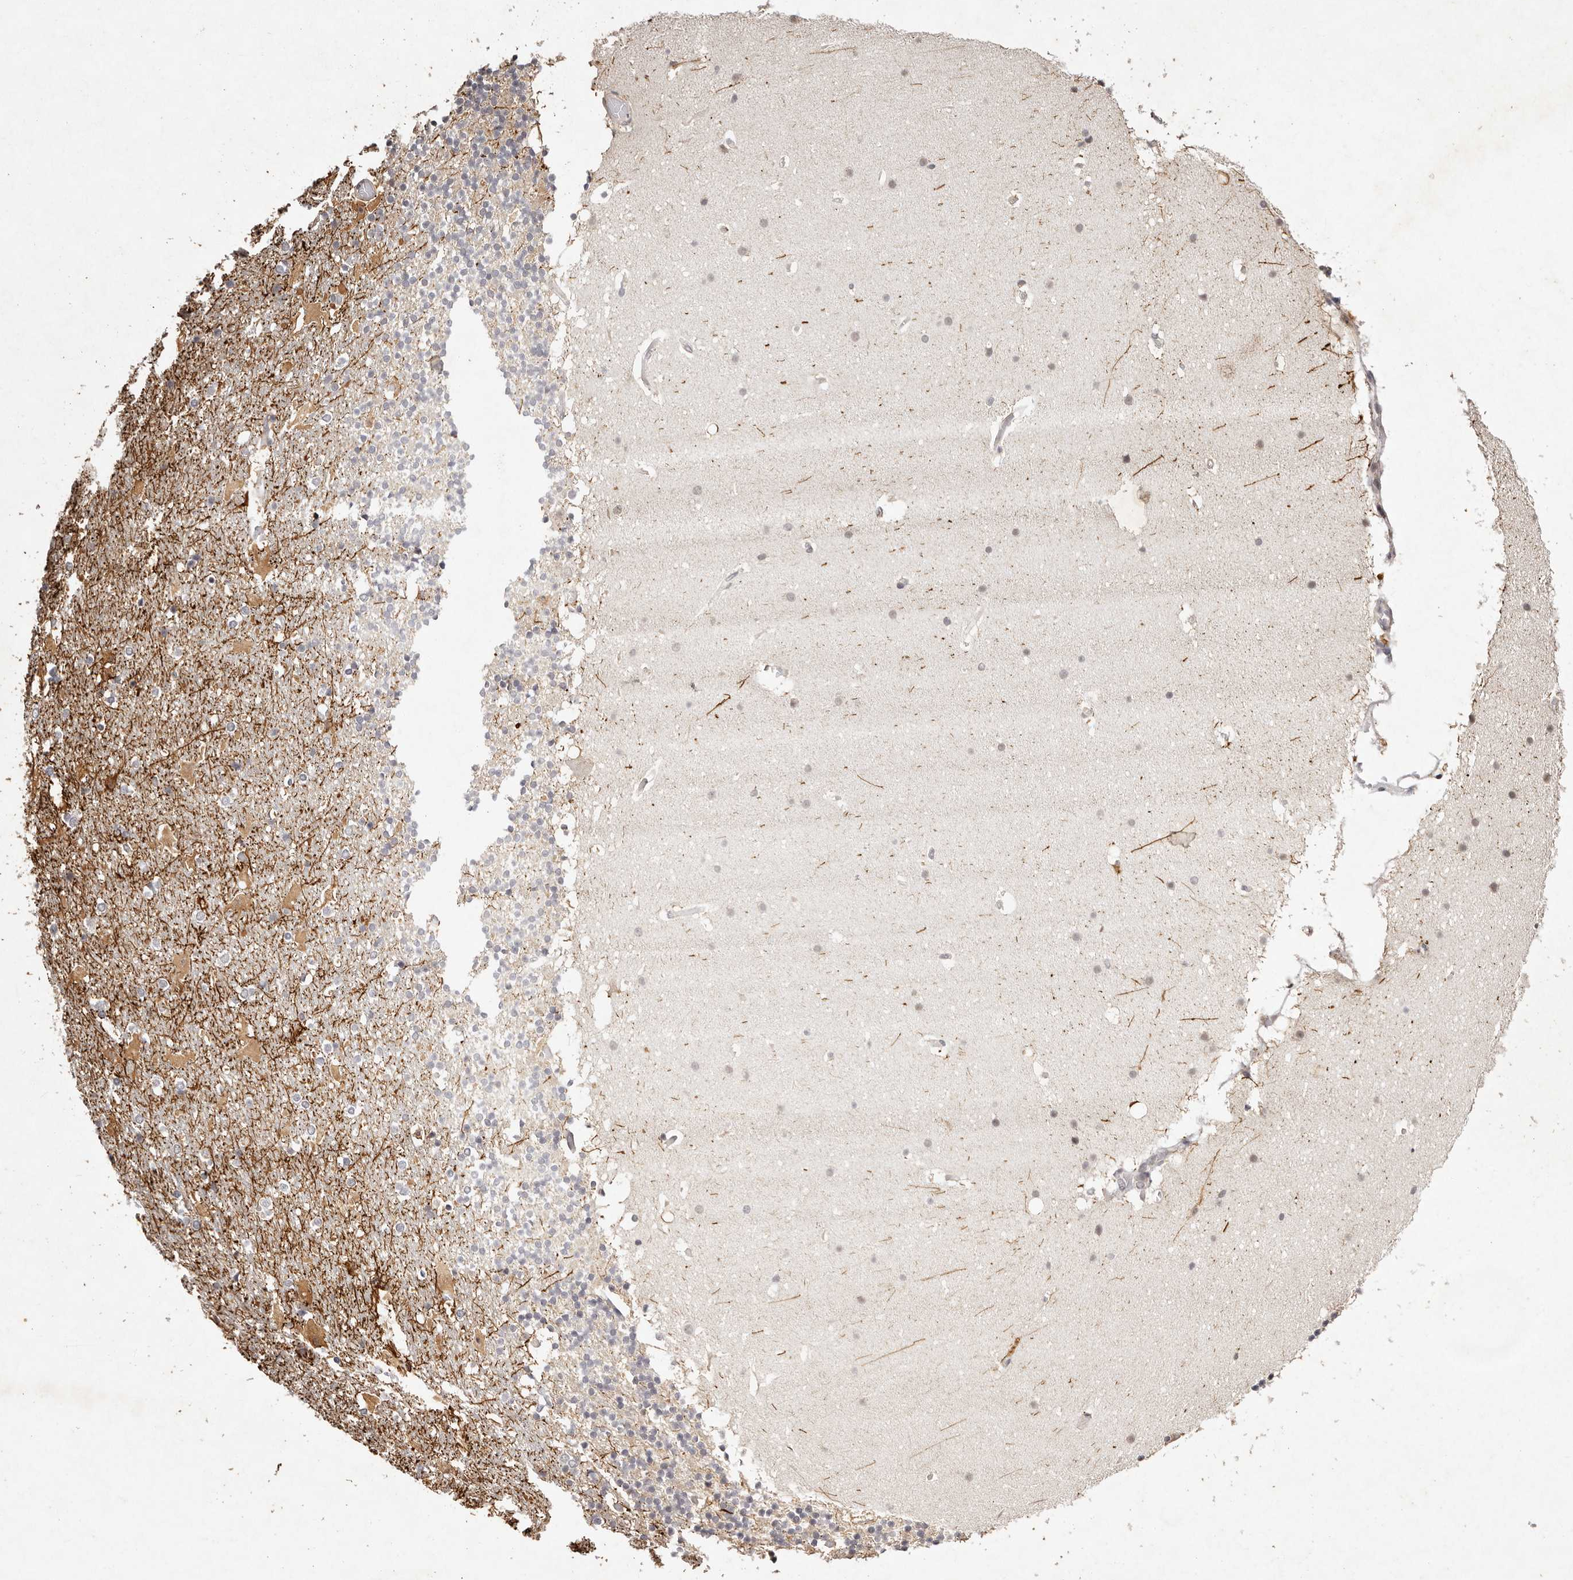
{"staining": {"intensity": "weak", "quantity": "25%-75%", "location": "cytoplasmic/membranous,nuclear"}, "tissue": "cerebellum", "cell_type": "Cells in granular layer", "image_type": "normal", "snomed": [{"axis": "morphology", "description": "Normal tissue, NOS"}, {"axis": "topography", "description": "Cerebellum"}], "caption": "Cerebellum stained with IHC reveals weak cytoplasmic/membranous,nuclear staining in approximately 25%-75% of cells in granular layer.", "gene": "BUD31", "patient": {"sex": "male", "age": 57}}